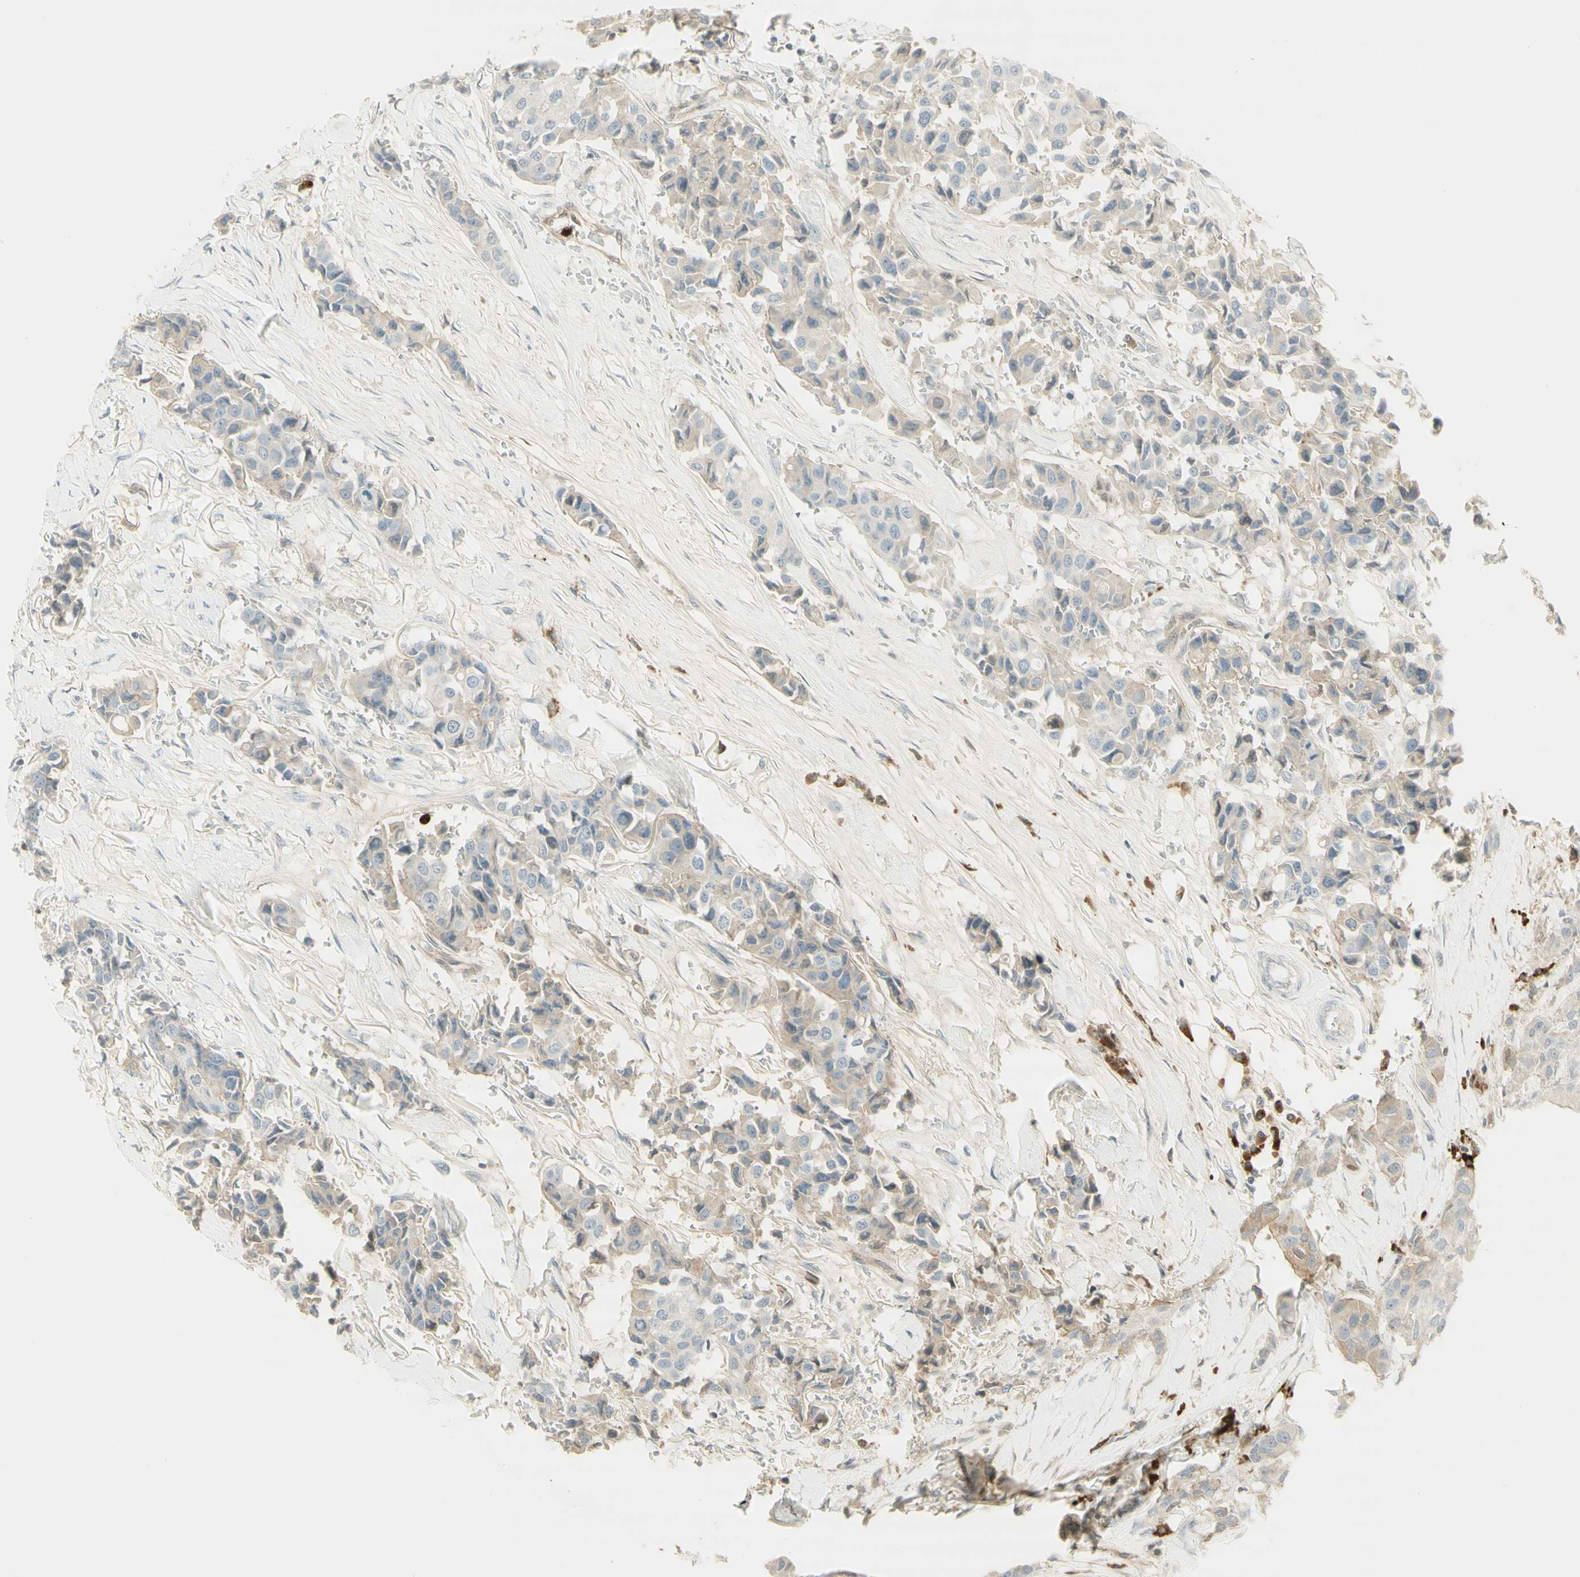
{"staining": {"intensity": "weak", "quantity": "25%-75%", "location": "cytoplasmic/membranous"}, "tissue": "breast cancer", "cell_type": "Tumor cells", "image_type": "cancer", "snomed": [{"axis": "morphology", "description": "Duct carcinoma"}, {"axis": "topography", "description": "Breast"}], "caption": "Human breast invasive ductal carcinoma stained with a brown dye shows weak cytoplasmic/membranous positive positivity in approximately 25%-75% of tumor cells.", "gene": "NID1", "patient": {"sex": "female", "age": 80}}